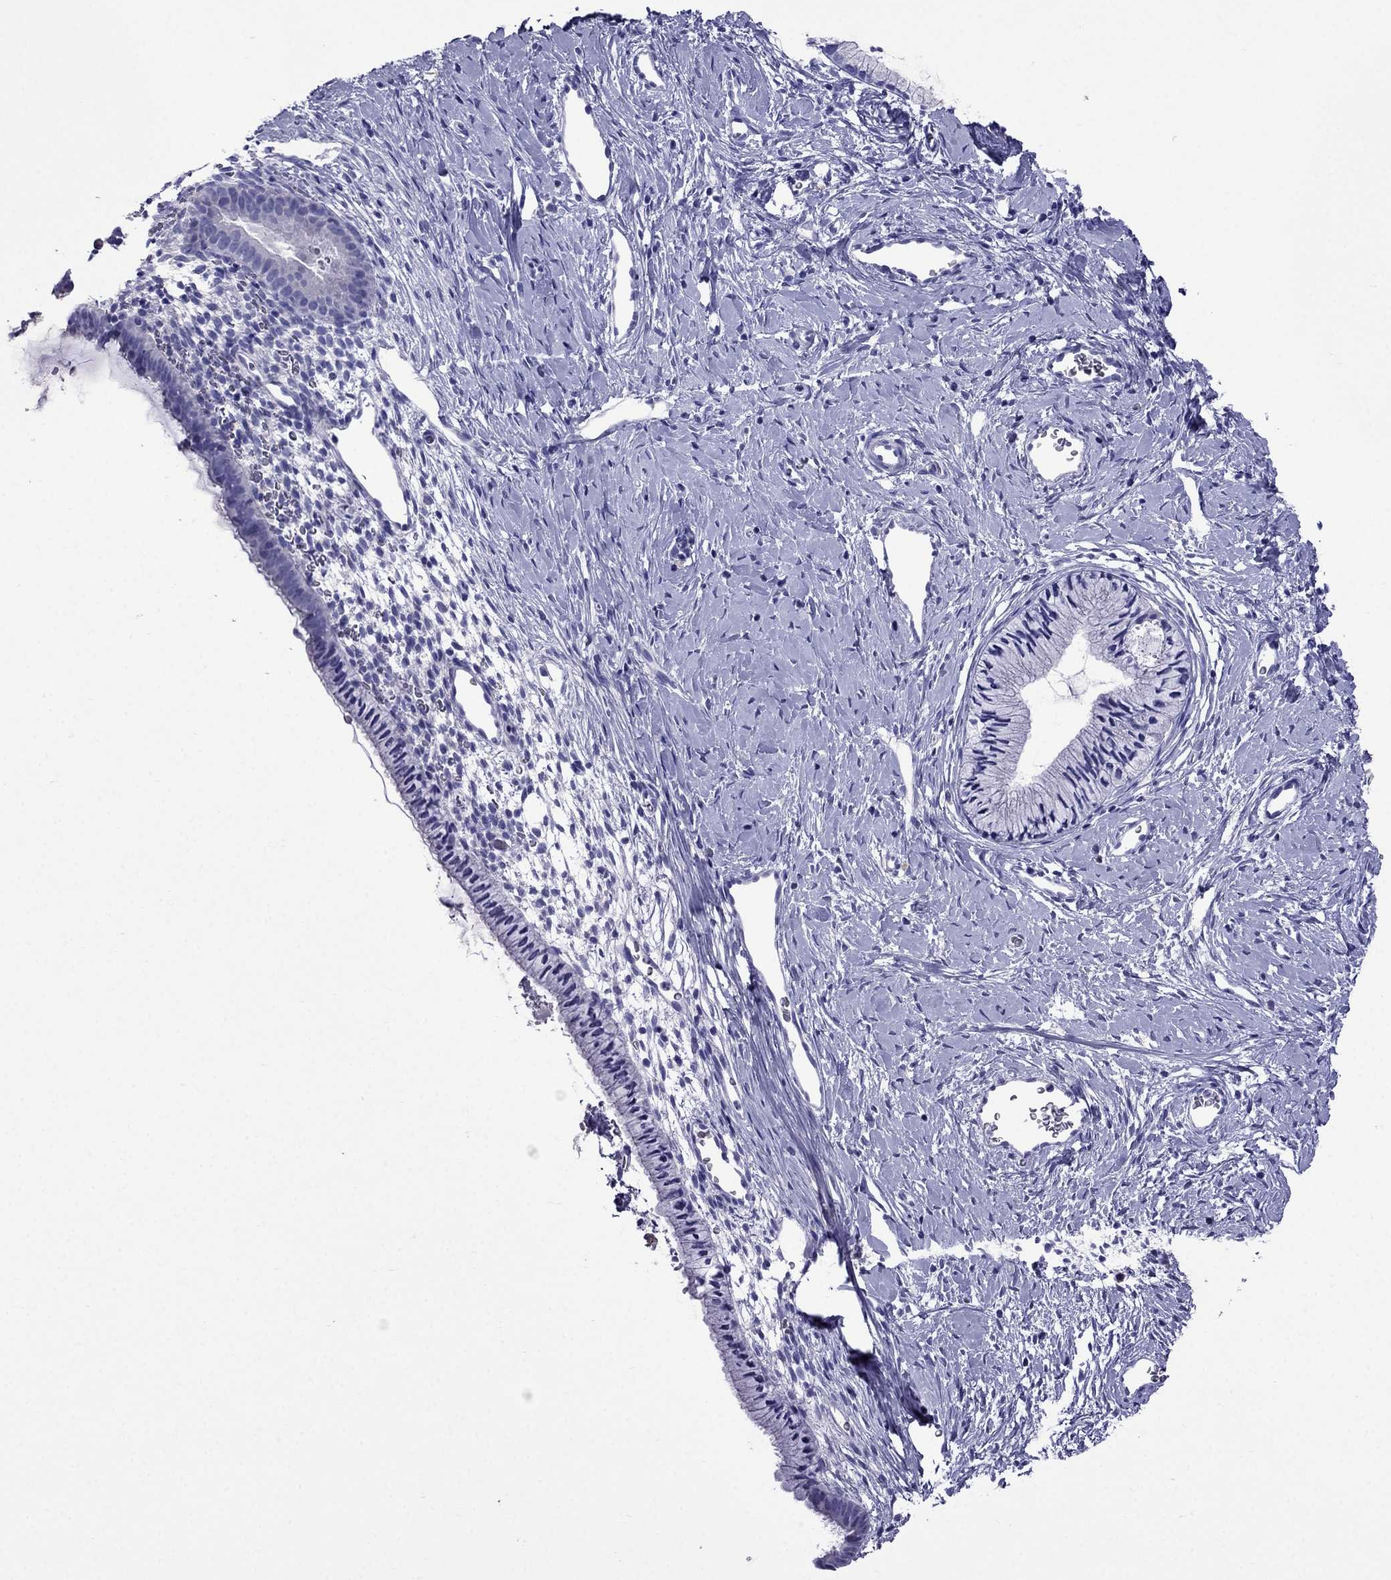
{"staining": {"intensity": "negative", "quantity": "none", "location": "none"}, "tissue": "cervix", "cell_type": "Glandular cells", "image_type": "normal", "snomed": [{"axis": "morphology", "description": "Normal tissue, NOS"}, {"axis": "topography", "description": "Cervix"}], "caption": "Glandular cells are negative for brown protein staining in benign cervix.", "gene": "ARR3", "patient": {"sex": "female", "age": 40}}